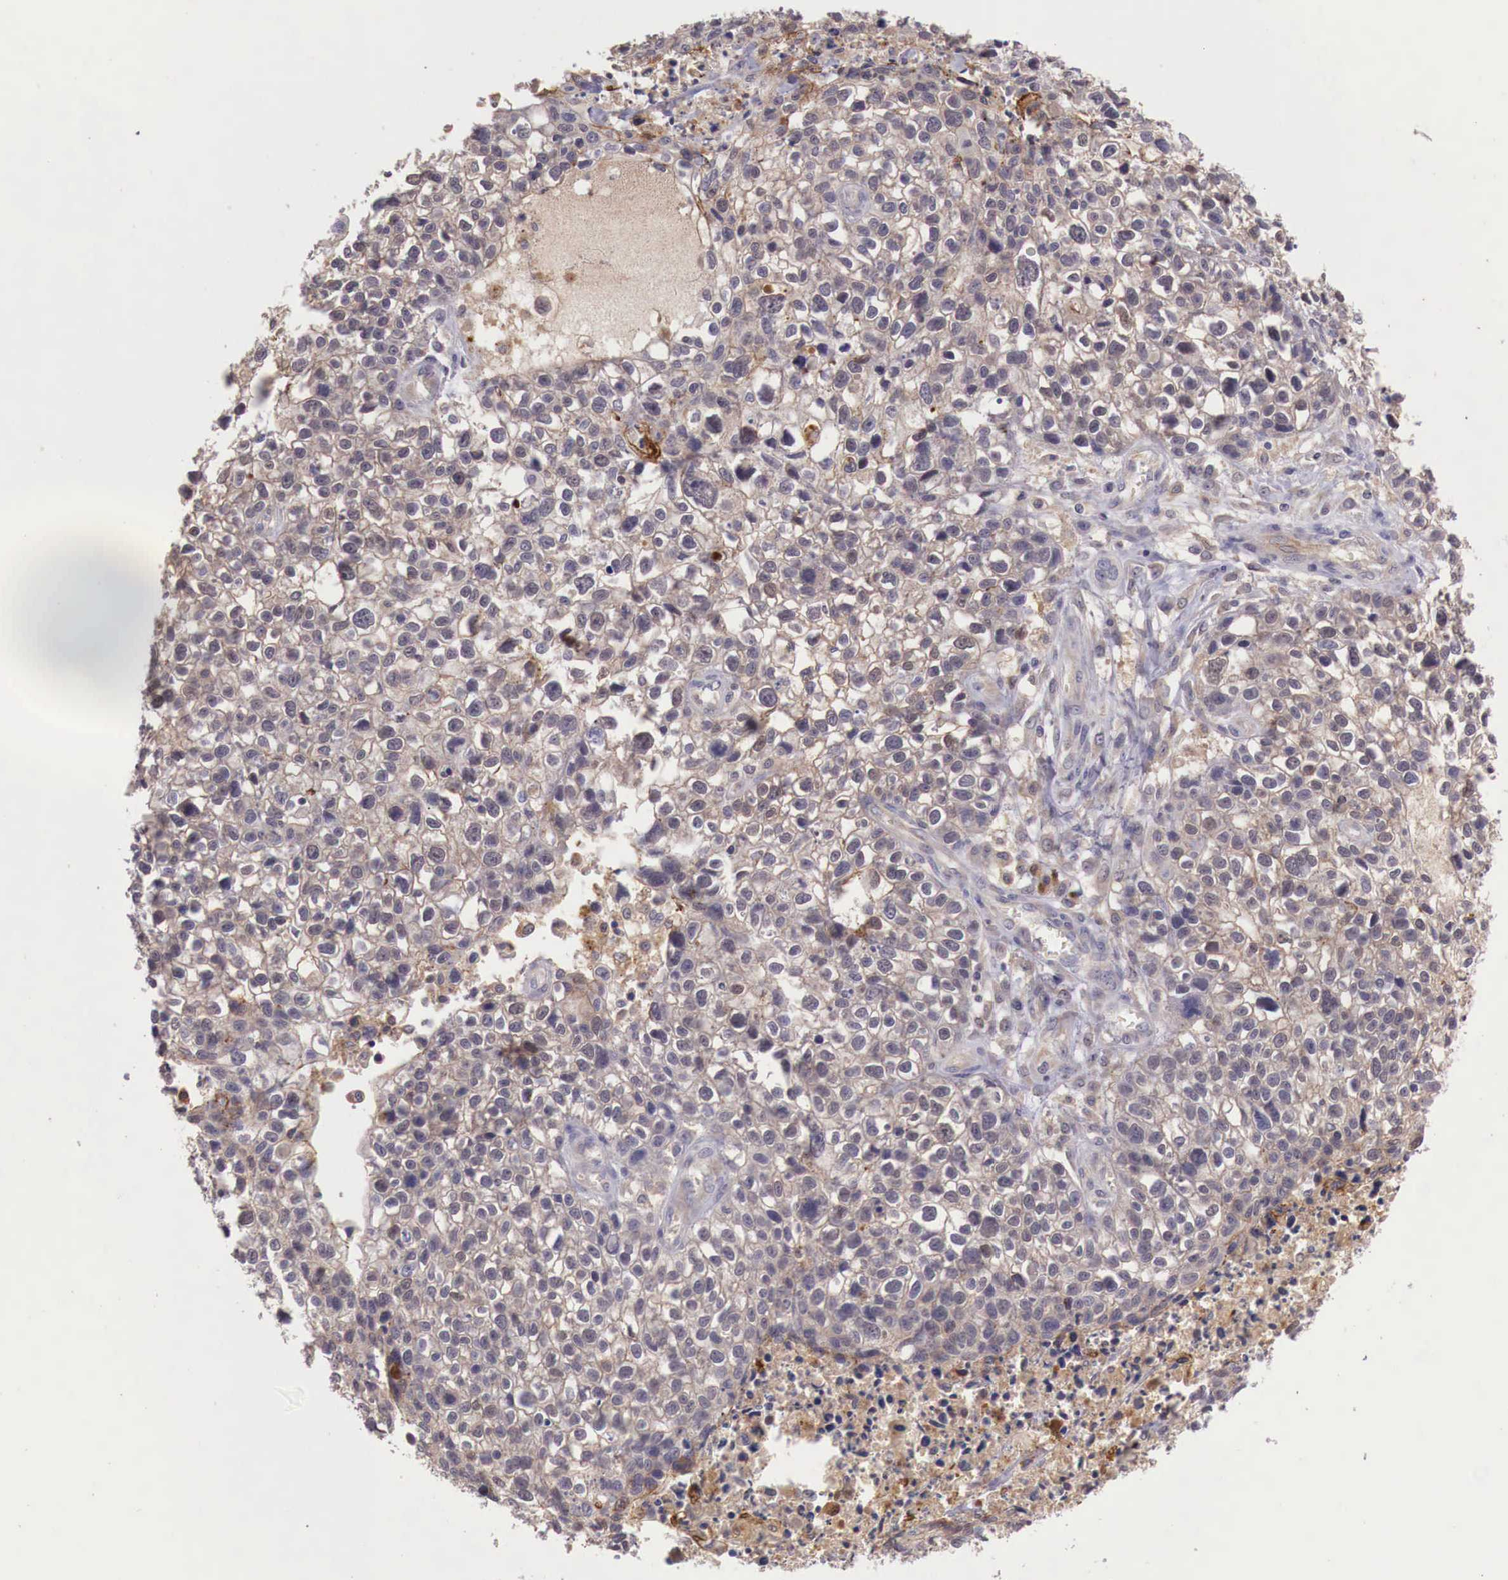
{"staining": {"intensity": "weak", "quantity": ">75%", "location": "cytoplasmic/membranous"}, "tissue": "lung cancer", "cell_type": "Tumor cells", "image_type": "cancer", "snomed": [{"axis": "morphology", "description": "Squamous cell carcinoma, NOS"}, {"axis": "topography", "description": "Lymph node"}, {"axis": "topography", "description": "Lung"}], "caption": "Immunohistochemical staining of human lung squamous cell carcinoma shows low levels of weak cytoplasmic/membranous expression in approximately >75% of tumor cells. (brown staining indicates protein expression, while blue staining denotes nuclei).", "gene": "GAB2", "patient": {"sex": "male", "age": 74}}